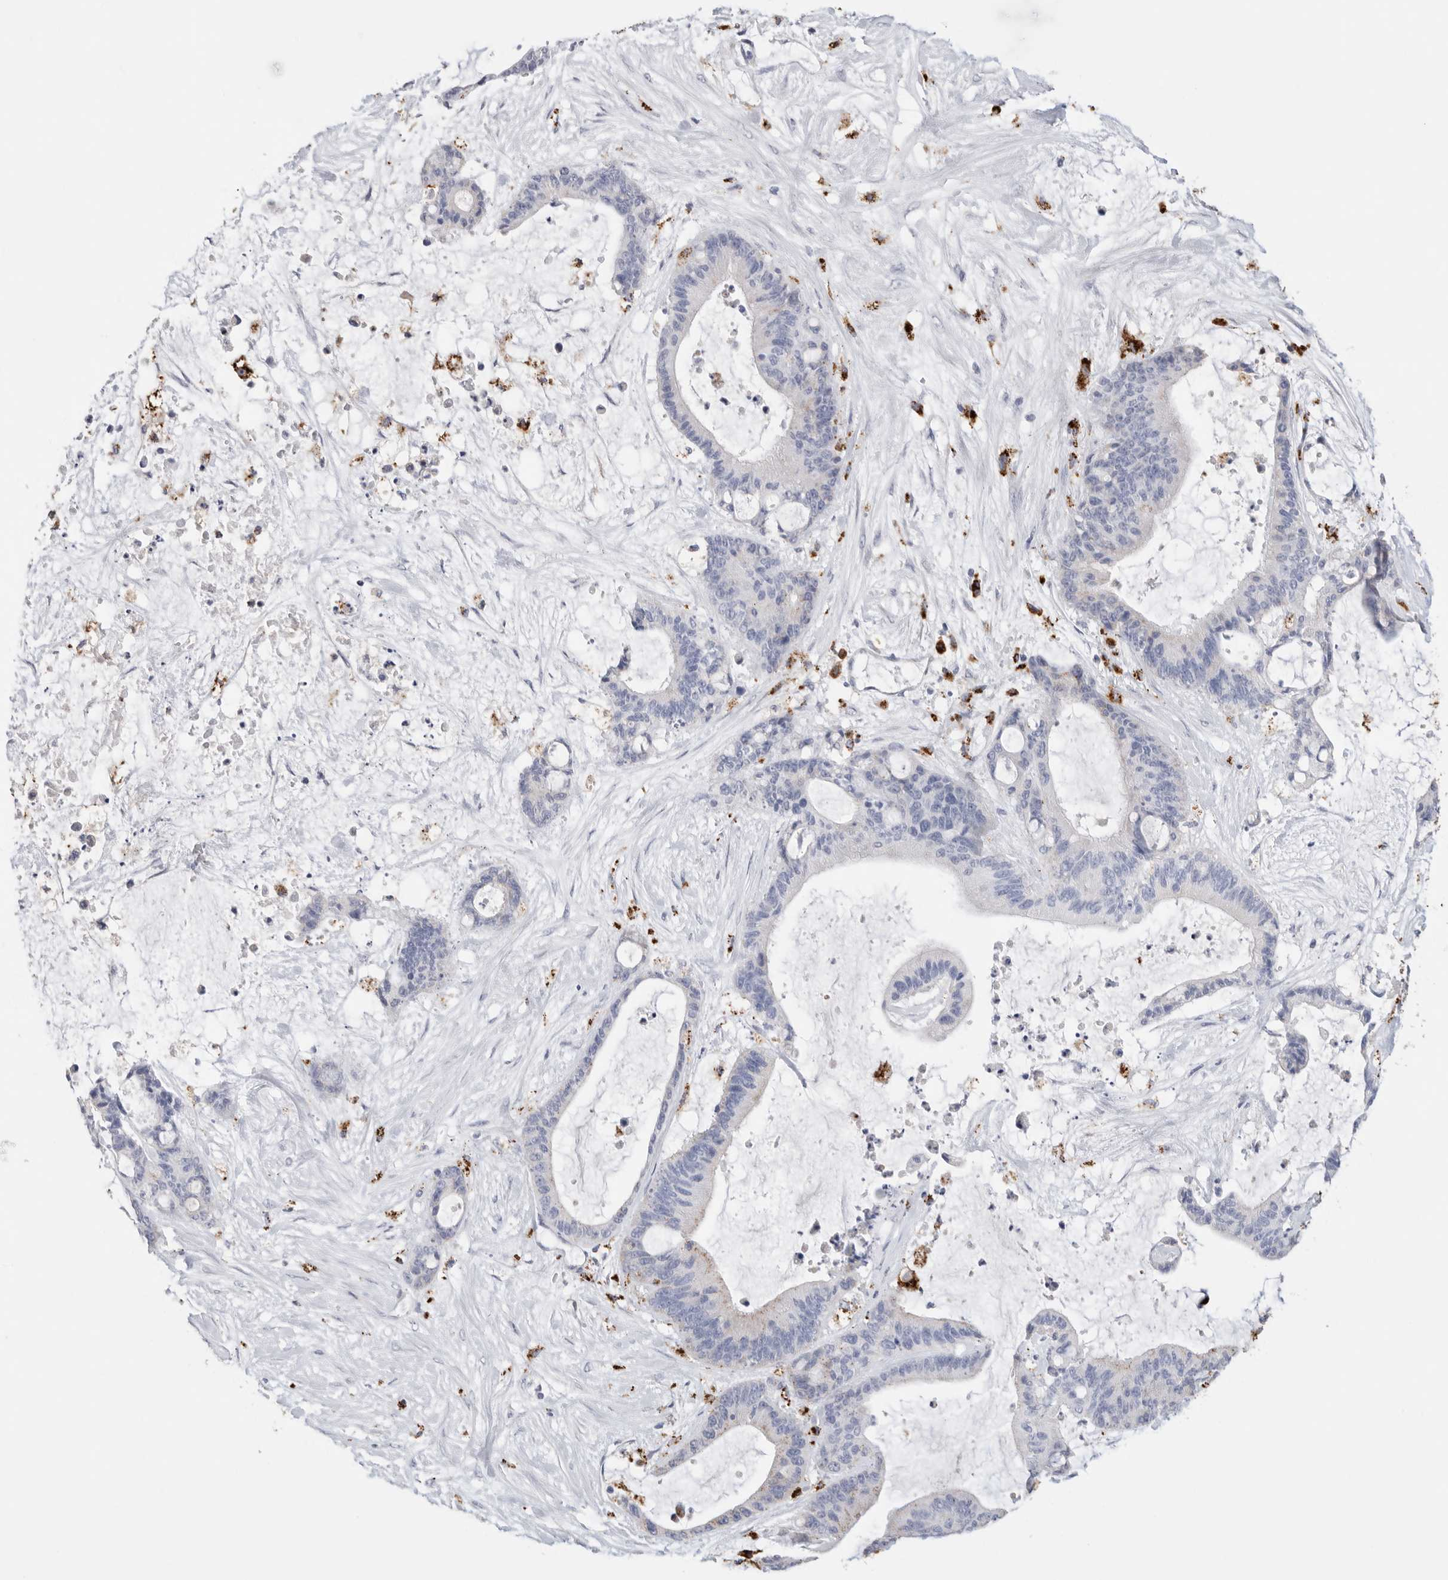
{"staining": {"intensity": "negative", "quantity": "none", "location": "none"}, "tissue": "liver cancer", "cell_type": "Tumor cells", "image_type": "cancer", "snomed": [{"axis": "morphology", "description": "Cholangiocarcinoma"}, {"axis": "topography", "description": "Liver"}], "caption": "Human liver cholangiocarcinoma stained for a protein using immunohistochemistry (IHC) demonstrates no staining in tumor cells.", "gene": "GGH", "patient": {"sex": "female", "age": 73}}